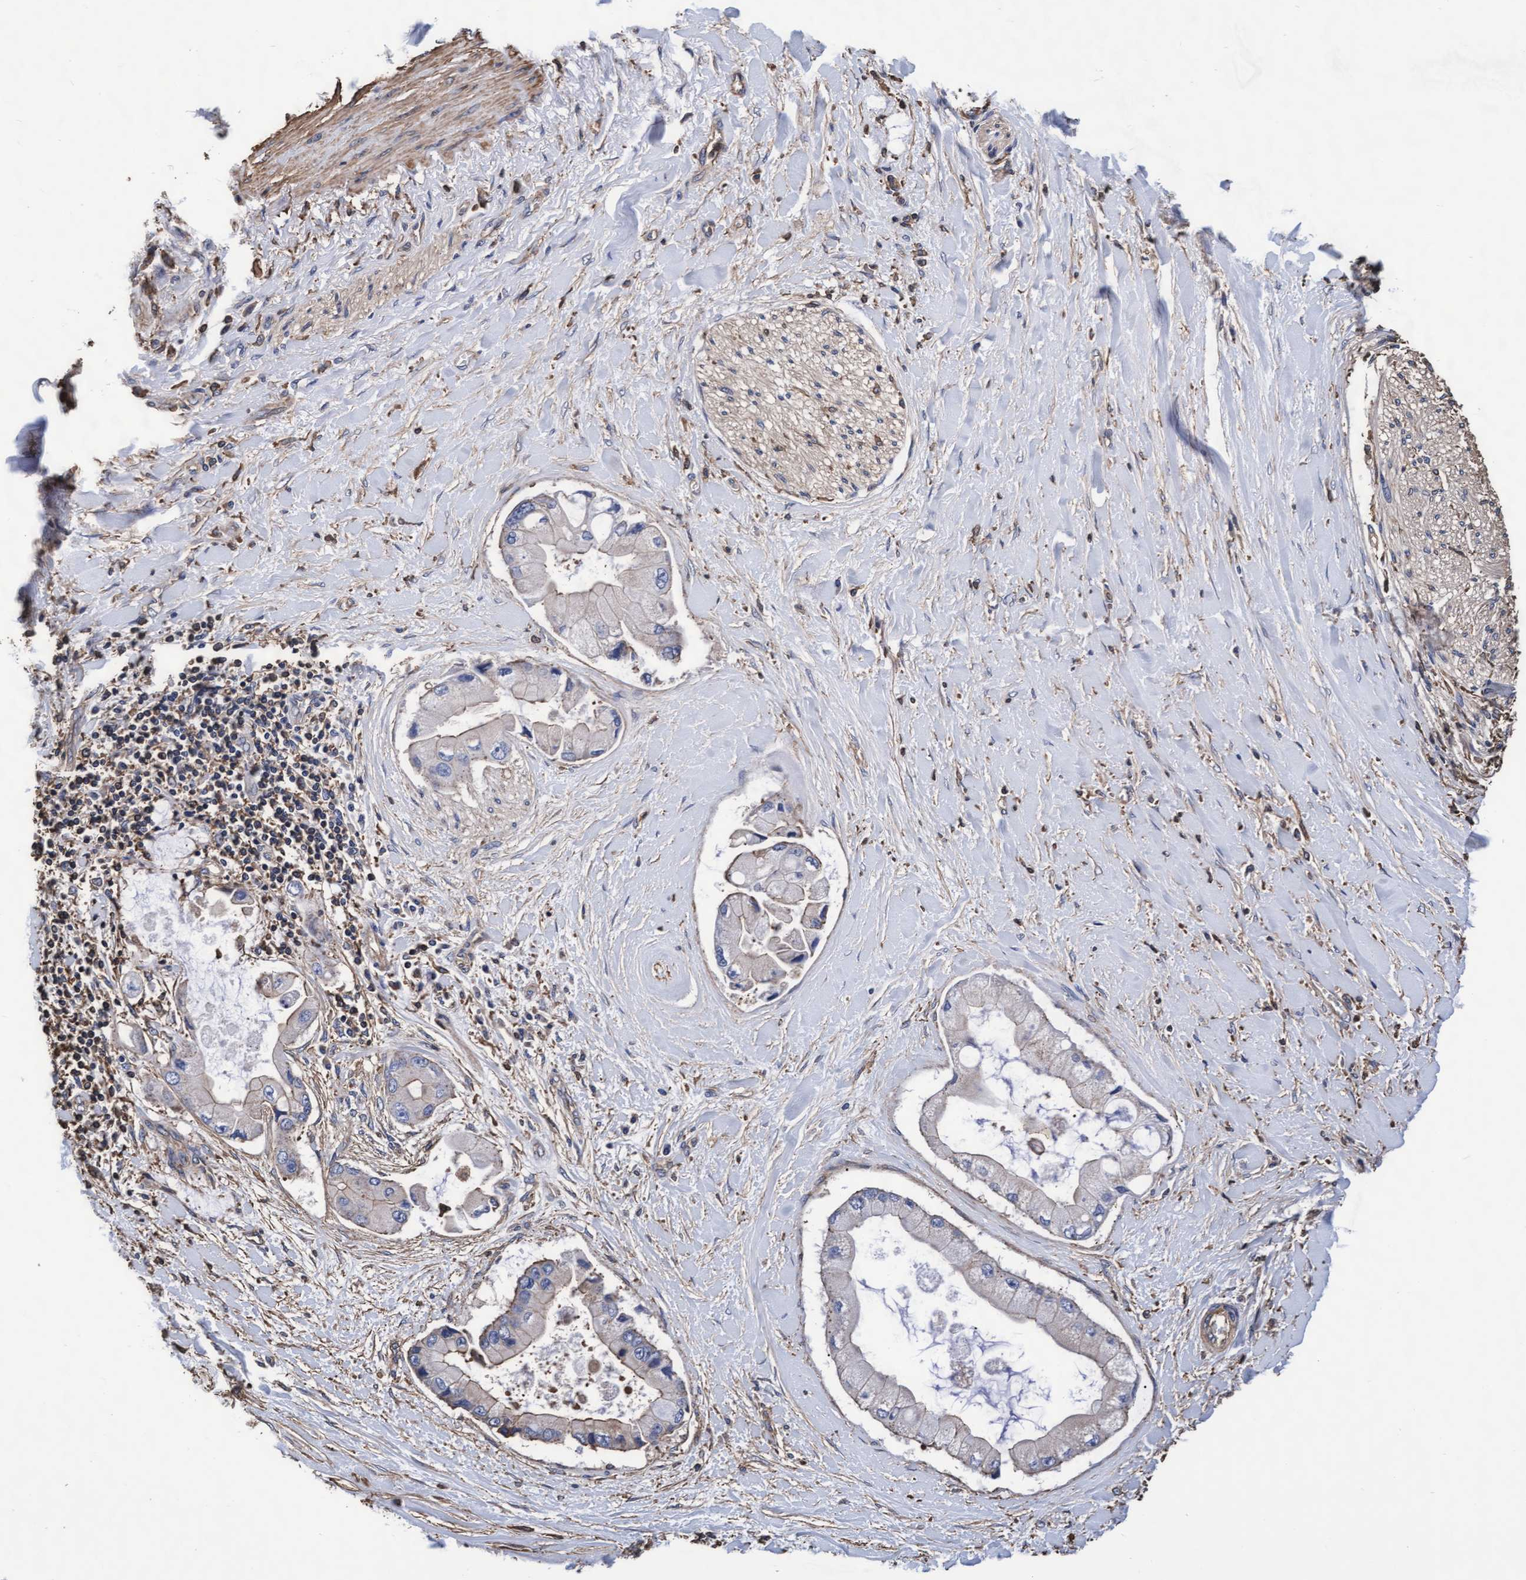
{"staining": {"intensity": "weak", "quantity": "25%-75%", "location": "cytoplasmic/membranous"}, "tissue": "liver cancer", "cell_type": "Tumor cells", "image_type": "cancer", "snomed": [{"axis": "morphology", "description": "Cholangiocarcinoma"}, {"axis": "topography", "description": "Liver"}], "caption": "High-magnification brightfield microscopy of liver cholangiocarcinoma stained with DAB (3,3'-diaminobenzidine) (brown) and counterstained with hematoxylin (blue). tumor cells exhibit weak cytoplasmic/membranous staining is present in approximately25%-75% of cells. (DAB (3,3'-diaminobenzidine) IHC with brightfield microscopy, high magnification).", "gene": "GRHPR", "patient": {"sex": "male", "age": 50}}